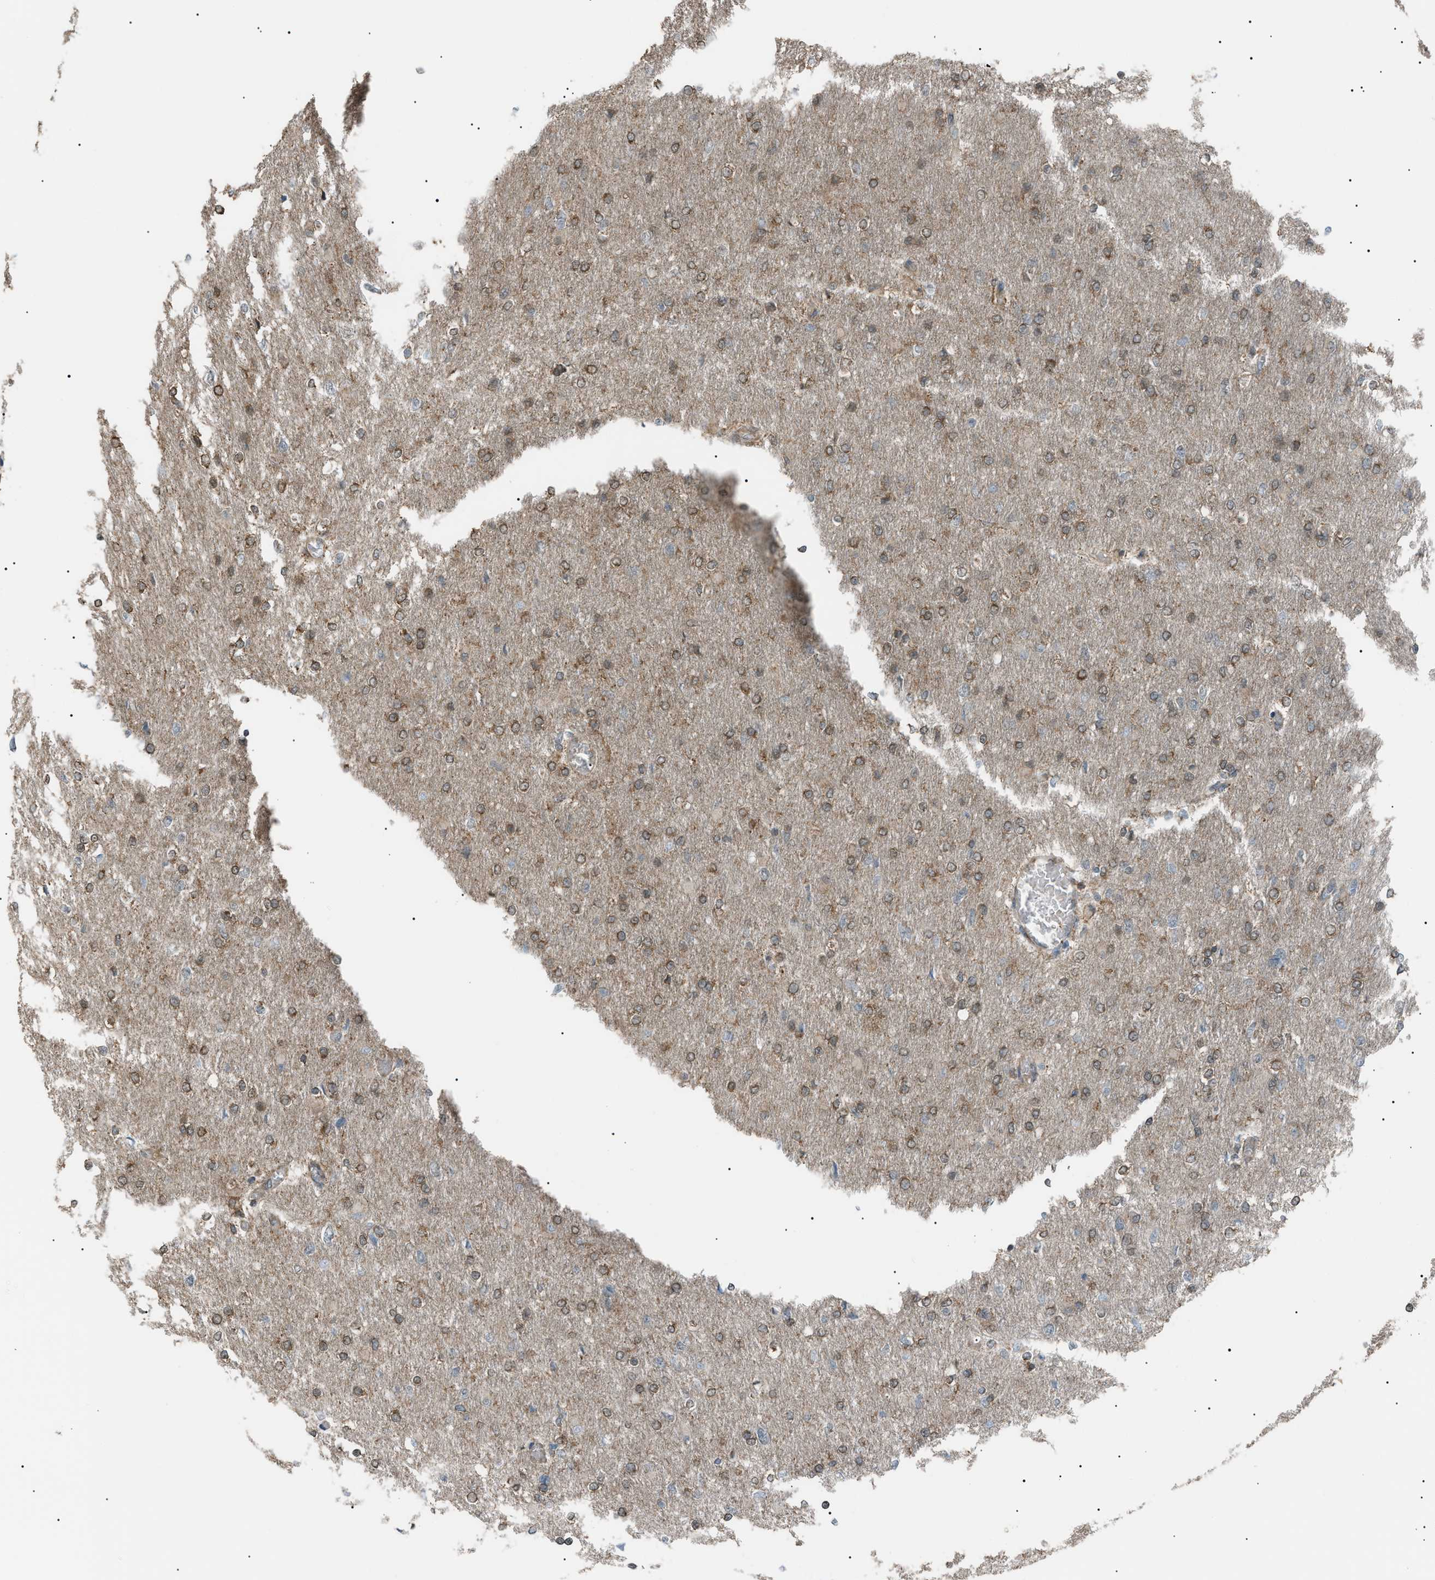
{"staining": {"intensity": "moderate", "quantity": ">75%", "location": "cytoplasmic/membranous,nuclear"}, "tissue": "glioma", "cell_type": "Tumor cells", "image_type": "cancer", "snomed": [{"axis": "morphology", "description": "Glioma, malignant, High grade"}, {"axis": "topography", "description": "Cerebral cortex"}], "caption": "Brown immunohistochemical staining in human malignant high-grade glioma displays moderate cytoplasmic/membranous and nuclear expression in approximately >75% of tumor cells.", "gene": "LPIN2", "patient": {"sex": "female", "age": 36}}